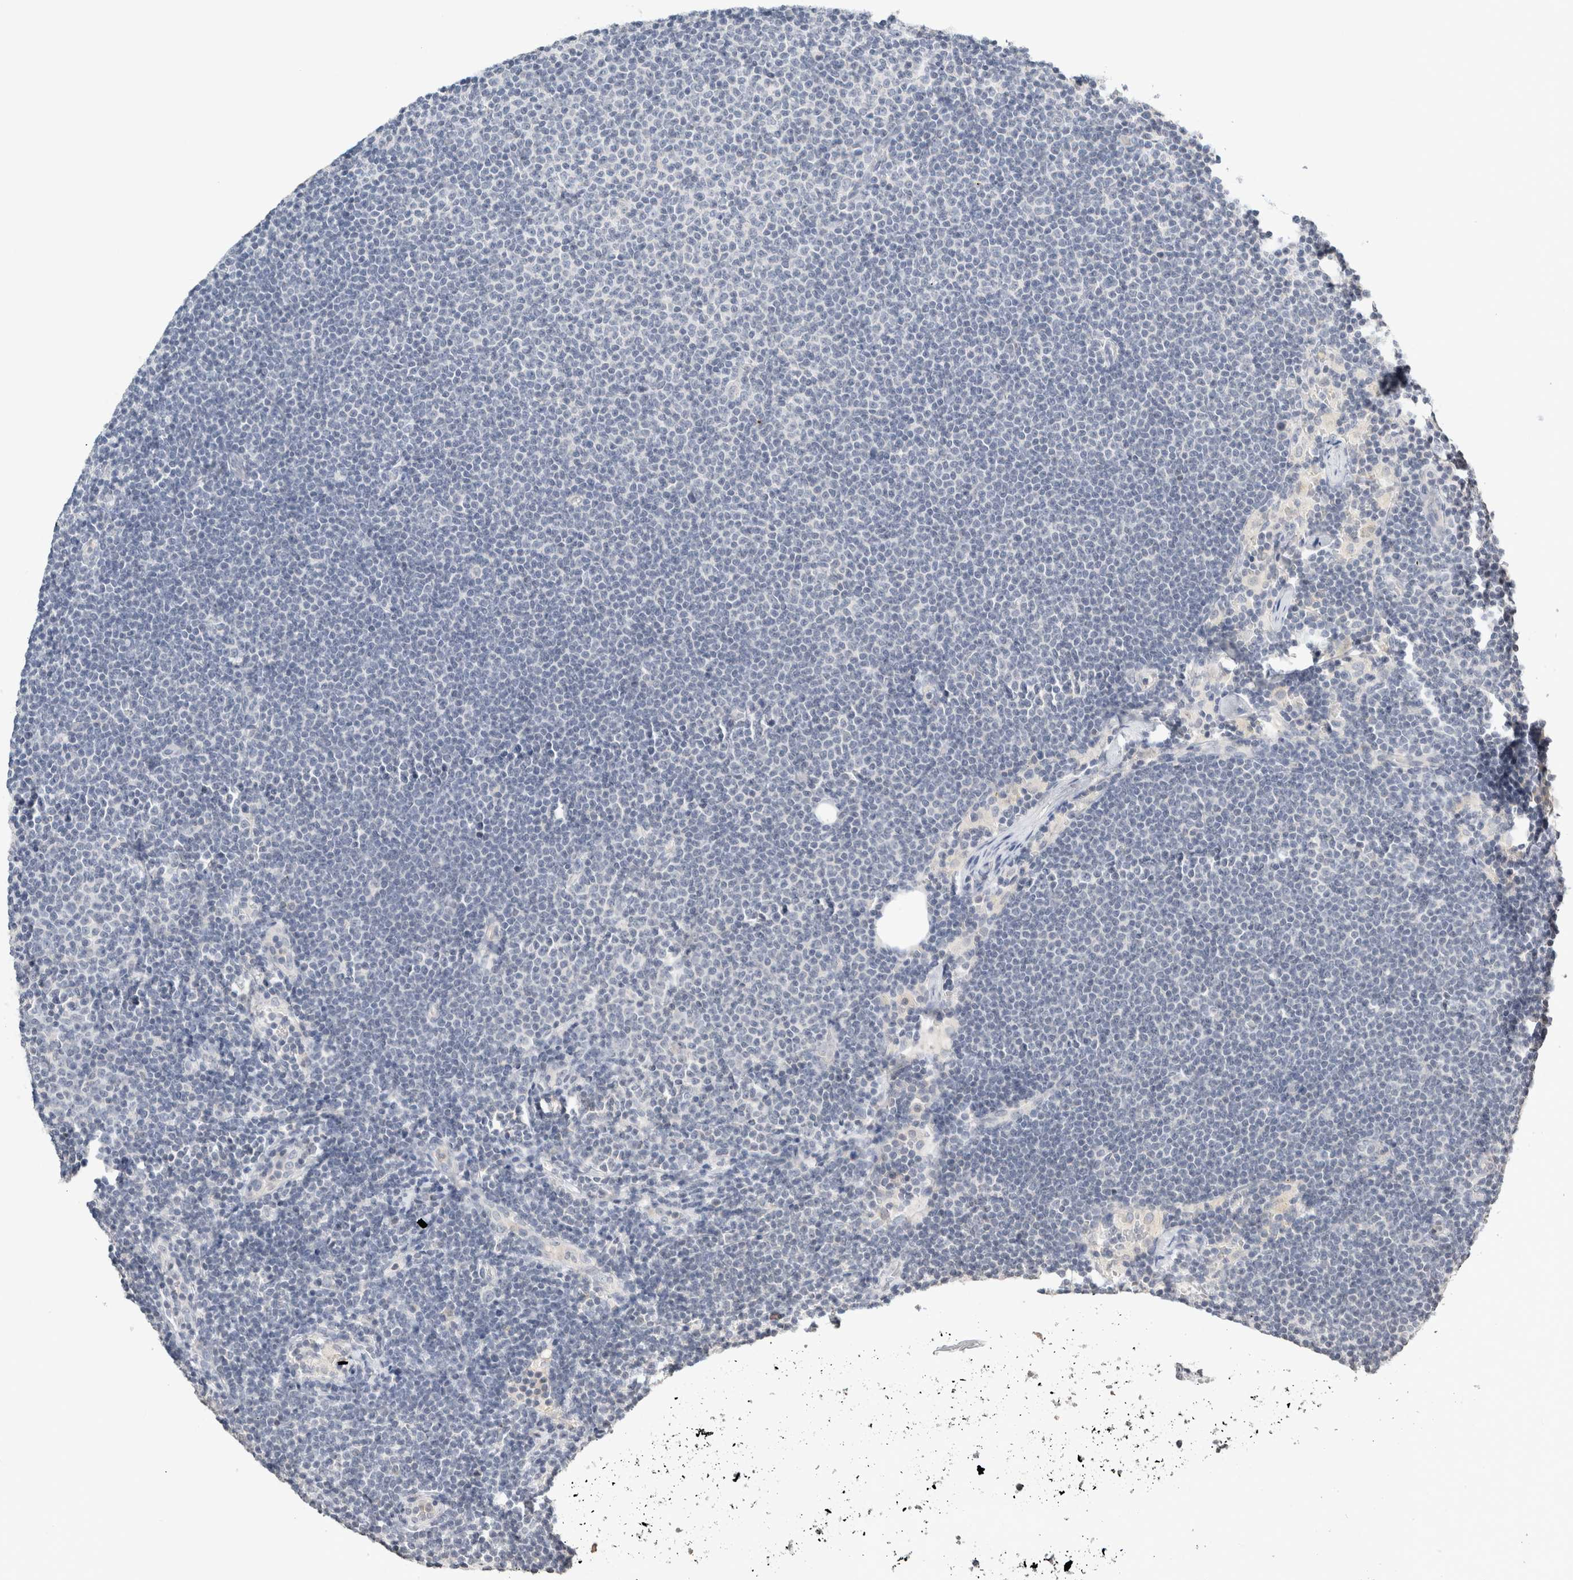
{"staining": {"intensity": "negative", "quantity": "none", "location": "none"}, "tissue": "lymphoma", "cell_type": "Tumor cells", "image_type": "cancer", "snomed": [{"axis": "morphology", "description": "Malignant lymphoma, non-Hodgkin's type, Low grade"}, {"axis": "topography", "description": "Lymph node"}], "caption": "Protein analysis of lymphoma shows no significant expression in tumor cells. (DAB immunohistochemistry, high magnification).", "gene": "CRAT", "patient": {"sex": "female", "age": 53}}